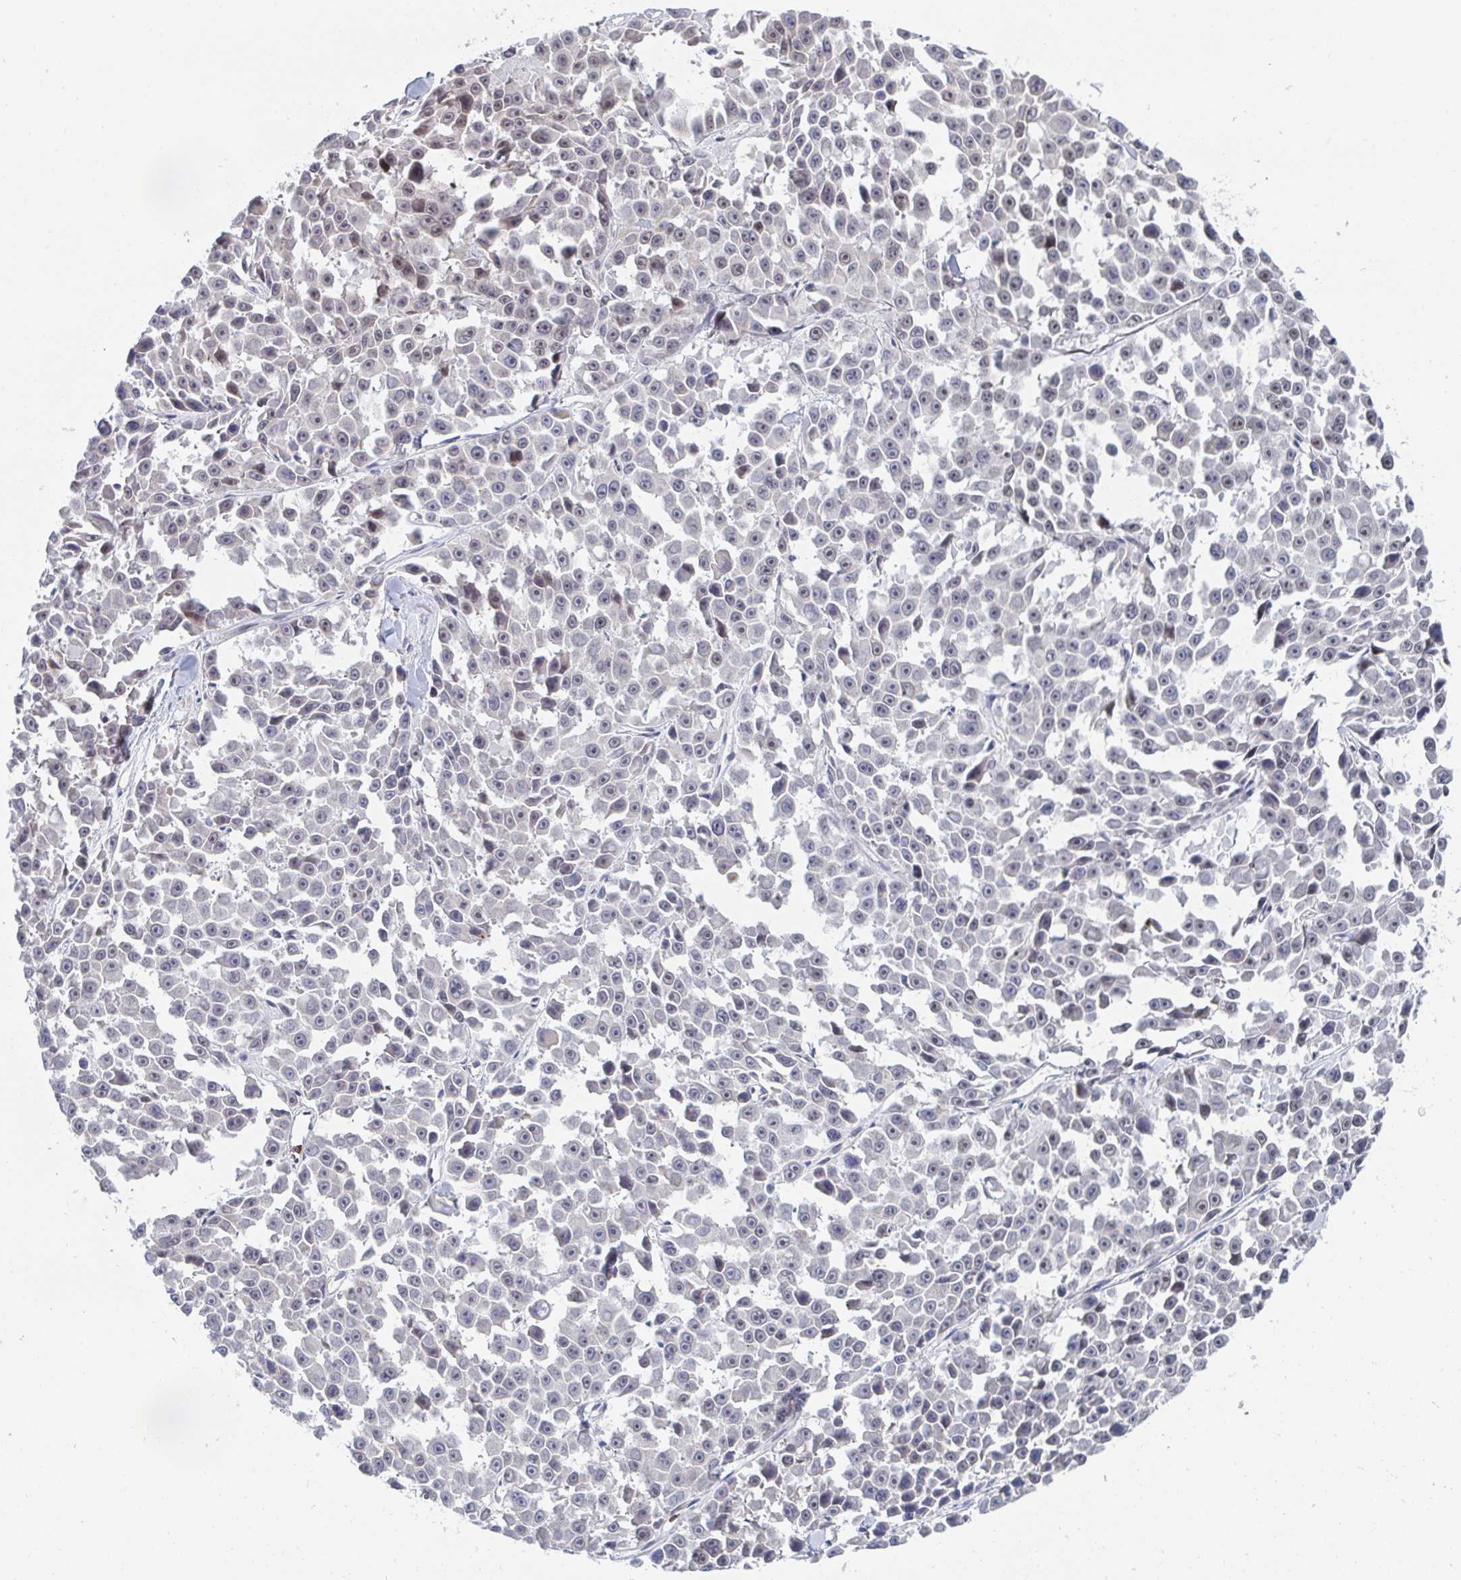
{"staining": {"intensity": "weak", "quantity": "25%-75%", "location": "nuclear"}, "tissue": "melanoma", "cell_type": "Tumor cells", "image_type": "cancer", "snomed": [{"axis": "morphology", "description": "Malignant melanoma, NOS"}, {"axis": "topography", "description": "Skin"}], "caption": "Malignant melanoma stained with a protein marker demonstrates weak staining in tumor cells.", "gene": "TRIP12", "patient": {"sex": "female", "age": 66}}